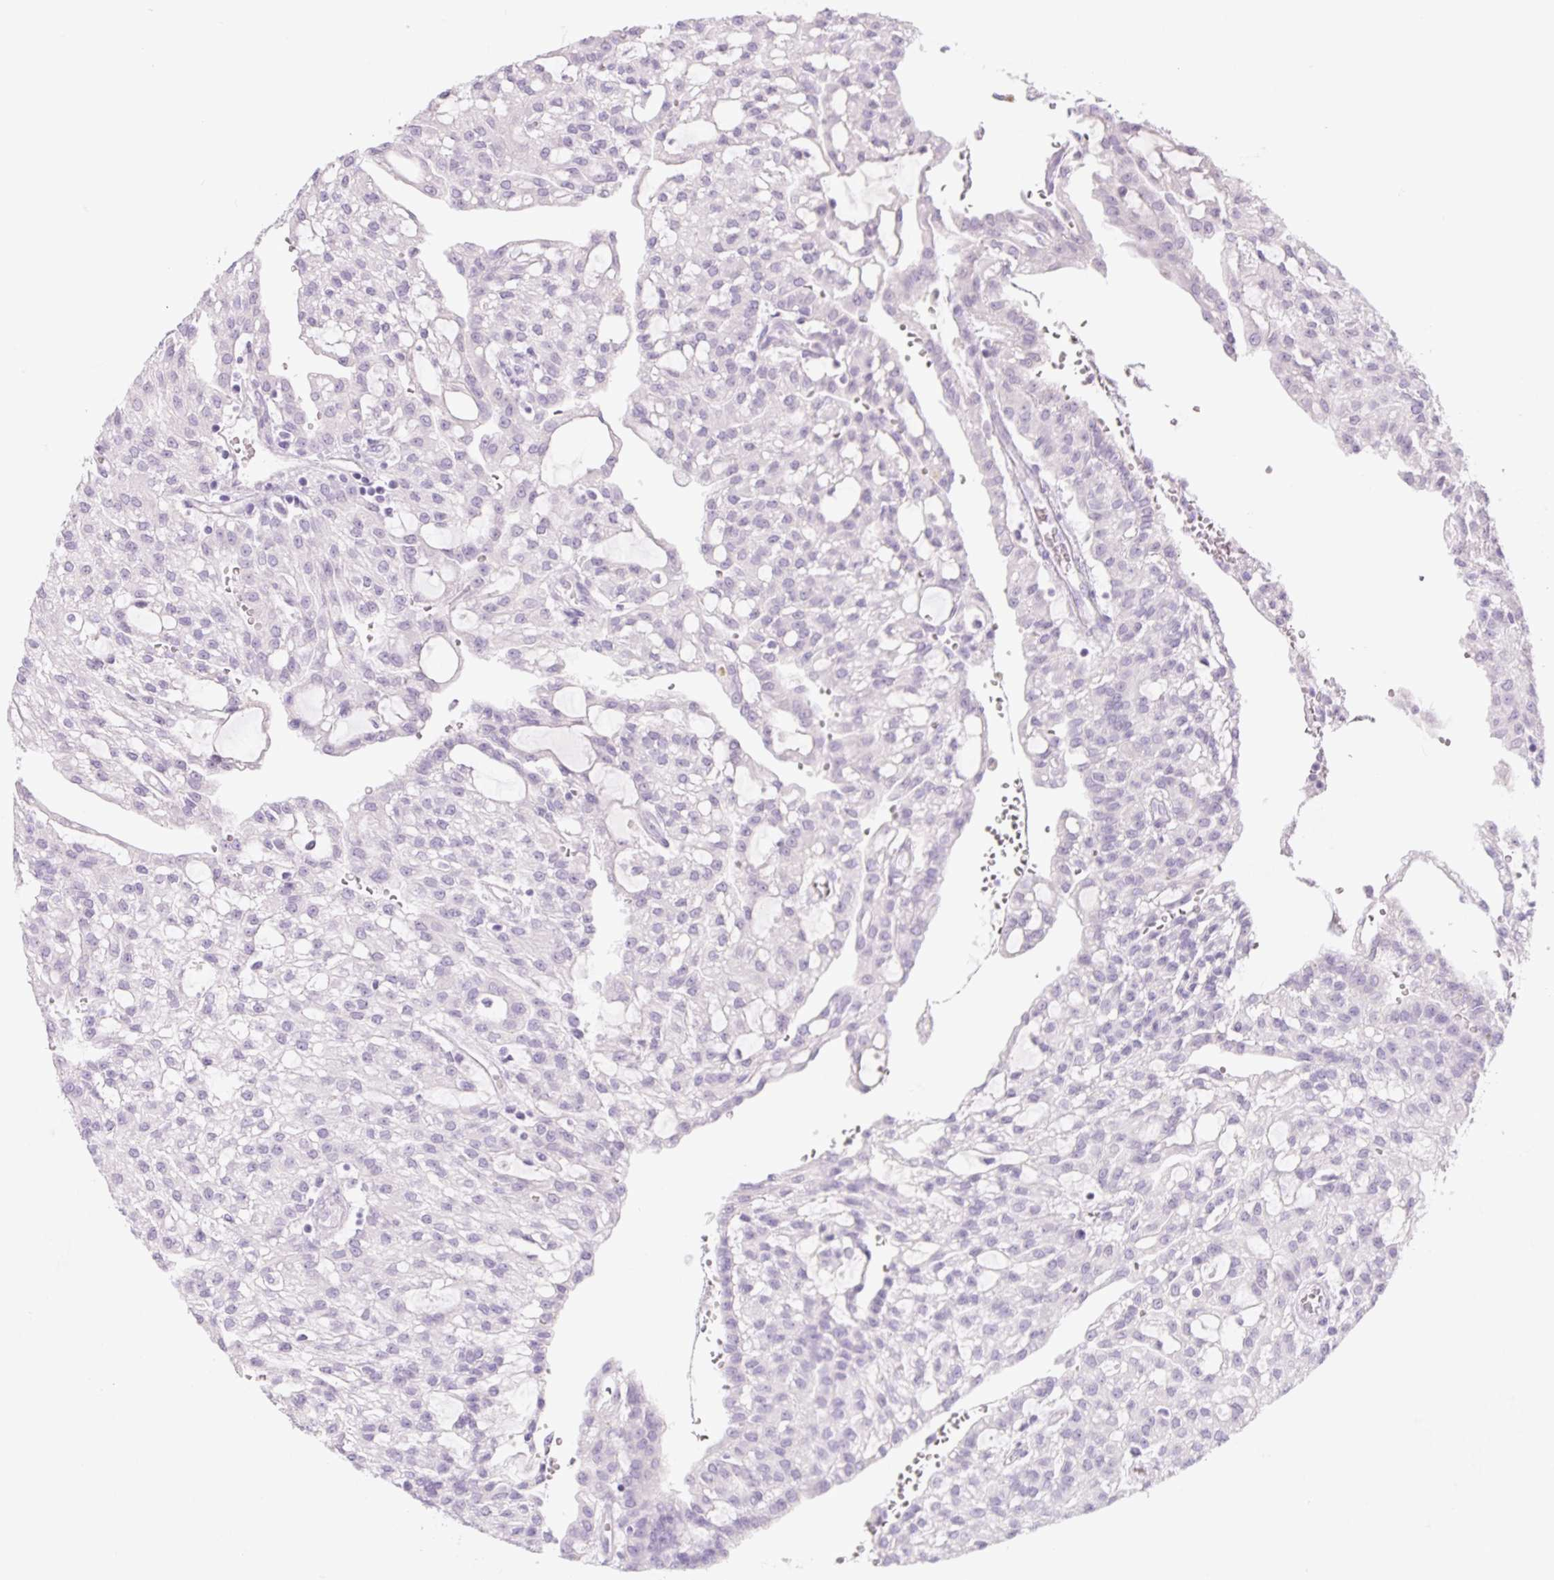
{"staining": {"intensity": "negative", "quantity": "none", "location": "none"}, "tissue": "renal cancer", "cell_type": "Tumor cells", "image_type": "cancer", "snomed": [{"axis": "morphology", "description": "Adenocarcinoma, NOS"}, {"axis": "topography", "description": "Kidney"}], "caption": "There is no significant expression in tumor cells of renal cancer. Brightfield microscopy of immunohistochemistry (IHC) stained with DAB (brown) and hematoxylin (blue), captured at high magnification.", "gene": "COL9A2", "patient": {"sex": "male", "age": 63}}